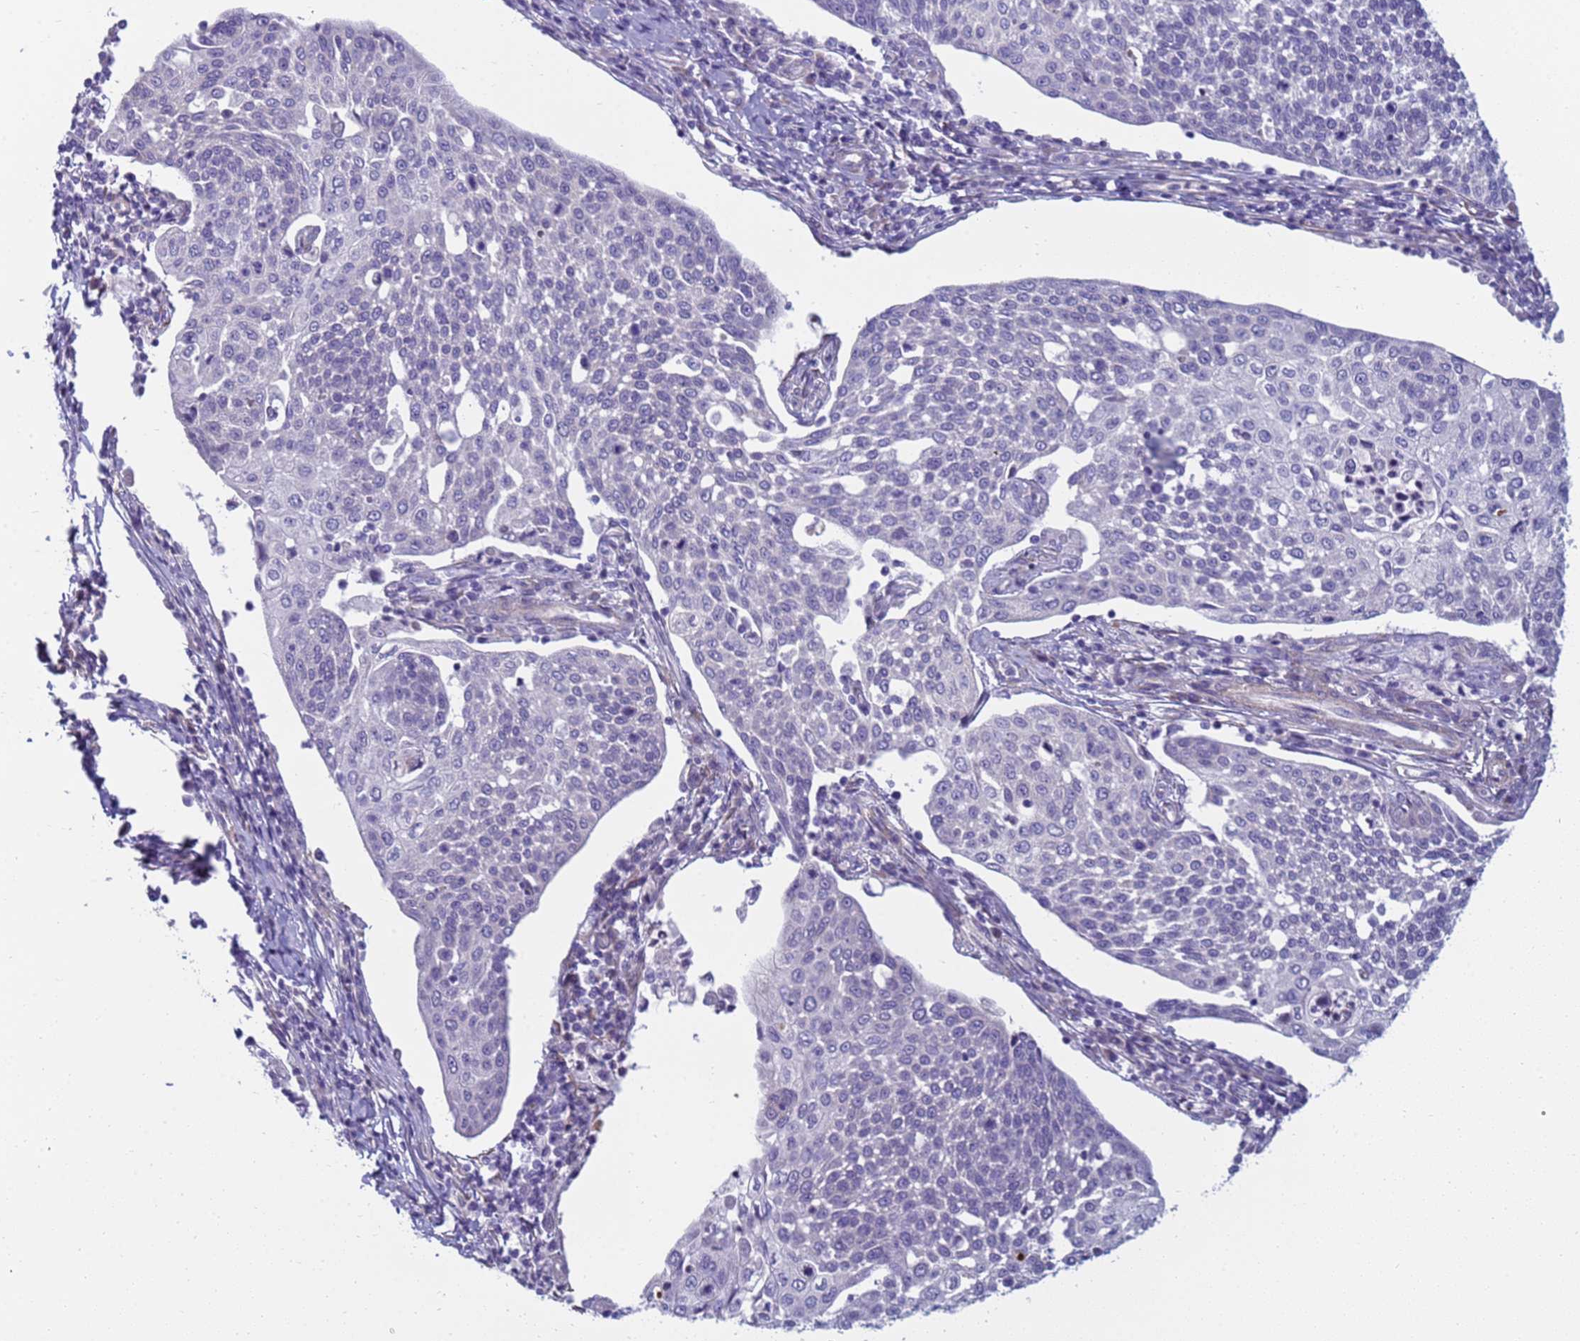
{"staining": {"intensity": "negative", "quantity": "none", "location": "none"}, "tissue": "cervical cancer", "cell_type": "Tumor cells", "image_type": "cancer", "snomed": [{"axis": "morphology", "description": "Squamous cell carcinoma, NOS"}, {"axis": "topography", "description": "Cervix"}], "caption": "The immunohistochemistry (IHC) image has no significant positivity in tumor cells of cervical cancer (squamous cell carcinoma) tissue. (DAB (3,3'-diaminobenzidine) IHC visualized using brightfield microscopy, high magnification).", "gene": "TRPC6", "patient": {"sex": "female", "age": 34}}